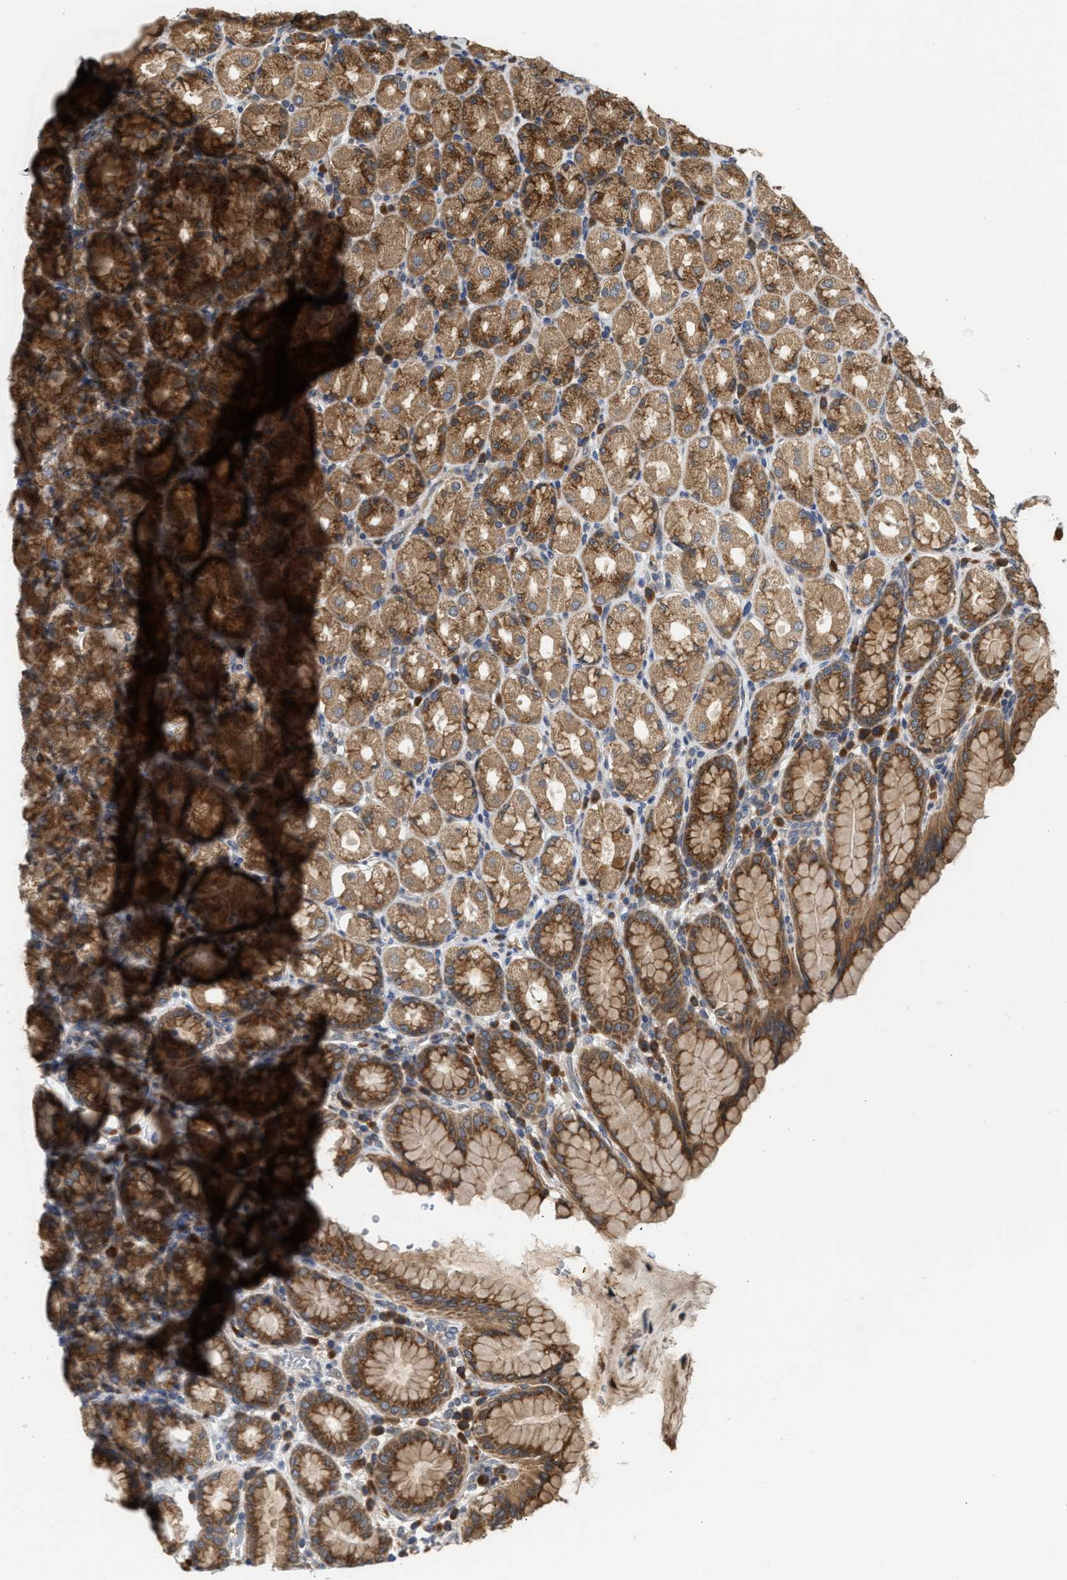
{"staining": {"intensity": "moderate", "quantity": ">75%", "location": "cytoplasmic/membranous"}, "tissue": "stomach", "cell_type": "Glandular cells", "image_type": "normal", "snomed": [{"axis": "morphology", "description": "Normal tissue, NOS"}, {"axis": "topography", "description": "Stomach, upper"}], "caption": "An image of stomach stained for a protein reveals moderate cytoplasmic/membranous brown staining in glandular cells. The staining was performed using DAB (3,3'-diaminobenzidine), with brown indicating positive protein expression. Nuclei are stained blue with hematoxylin.", "gene": "SAR1A", "patient": {"sex": "male", "age": 68}}